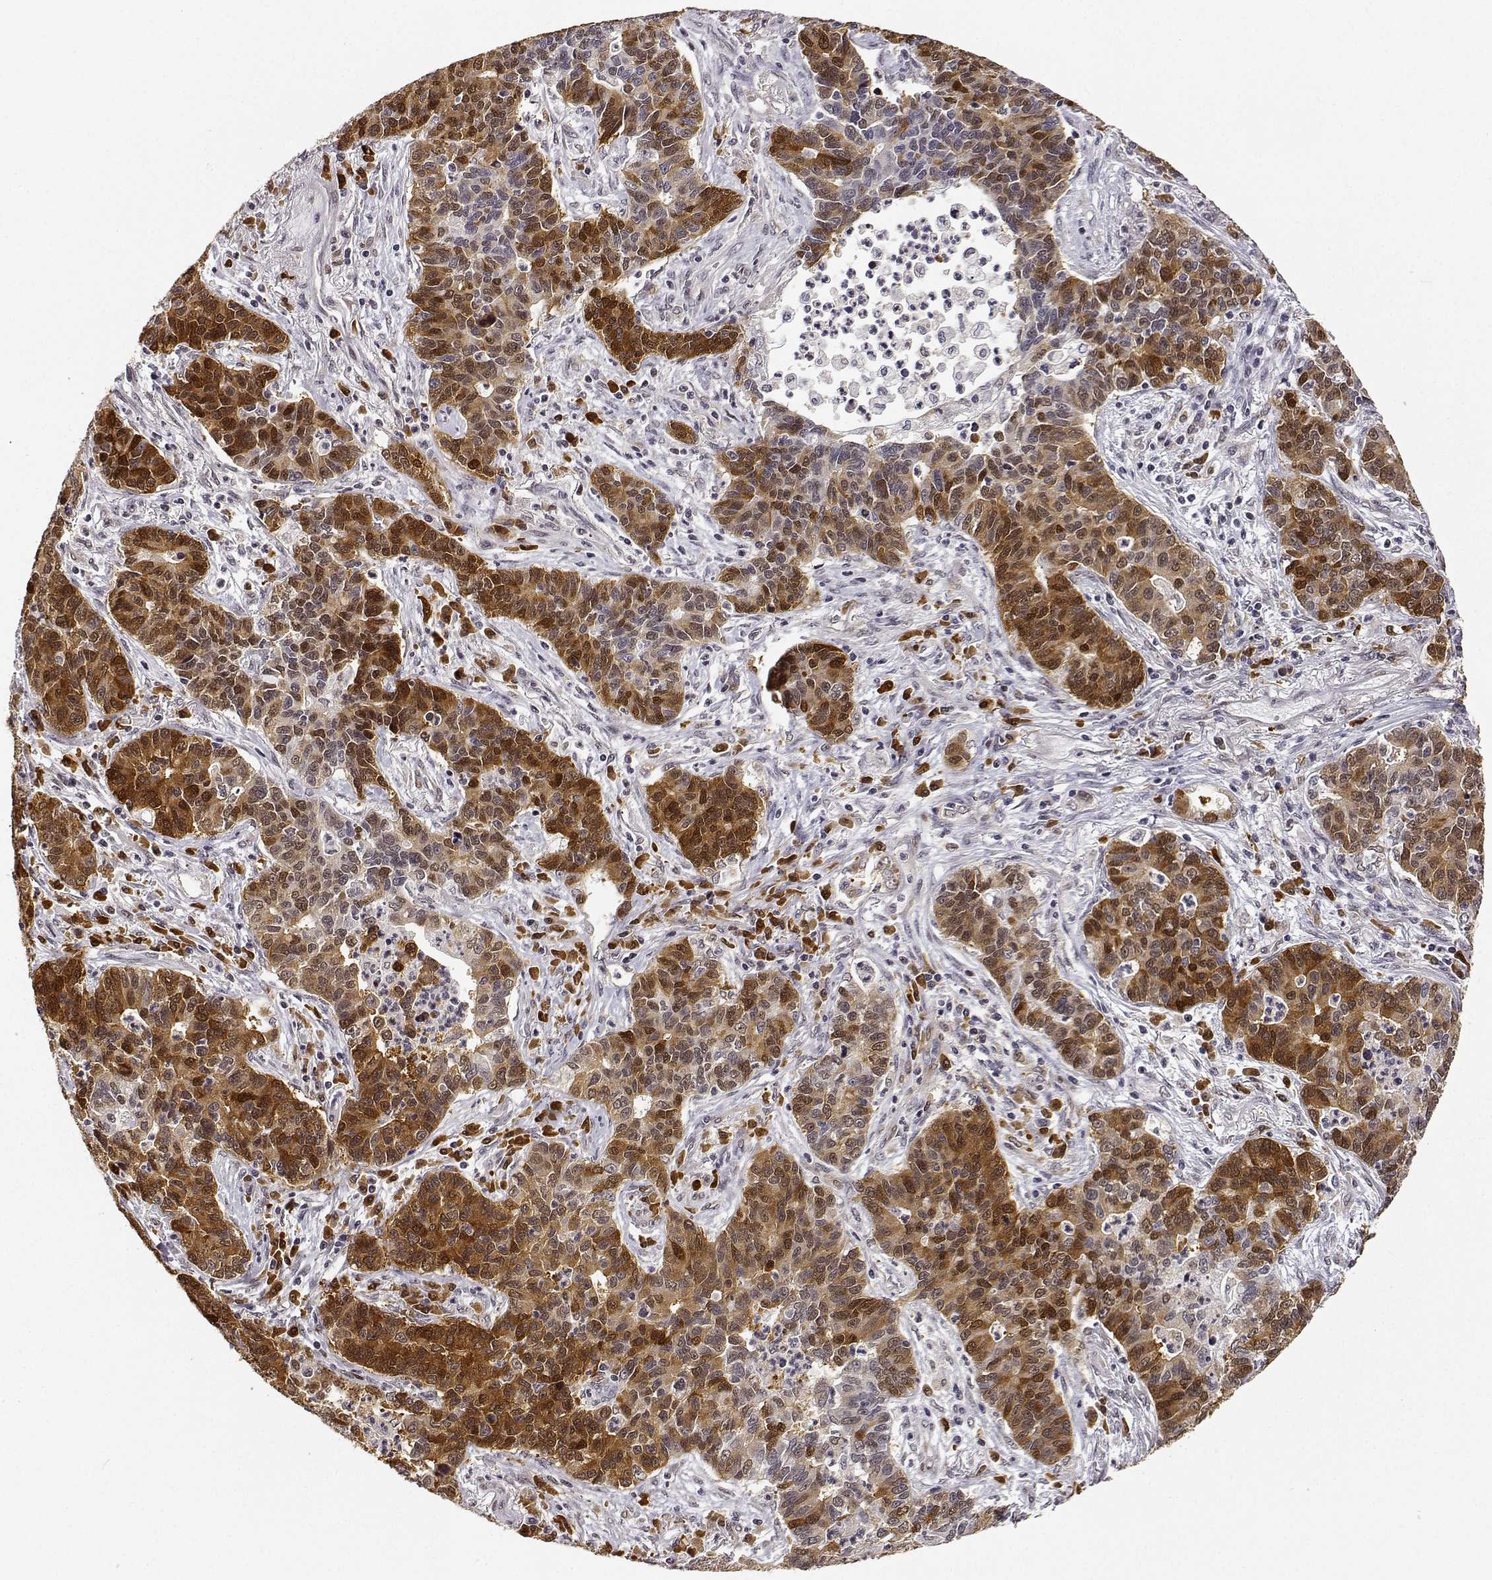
{"staining": {"intensity": "strong", "quantity": ">75%", "location": "cytoplasmic/membranous,nuclear"}, "tissue": "lung cancer", "cell_type": "Tumor cells", "image_type": "cancer", "snomed": [{"axis": "morphology", "description": "Adenocarcinoma, NOS"}, {"axis": "topography", "description": "Lung"}], "caption": "The histopathology image shows immunohistochemical staining of lung adenocarcinoma. There is strong cytoplasmic/membranous and nuclear expression is present in about >75% of tumor cells.", "gene": "PHGDH", "patient": {"sex": "female", "age": 57}}